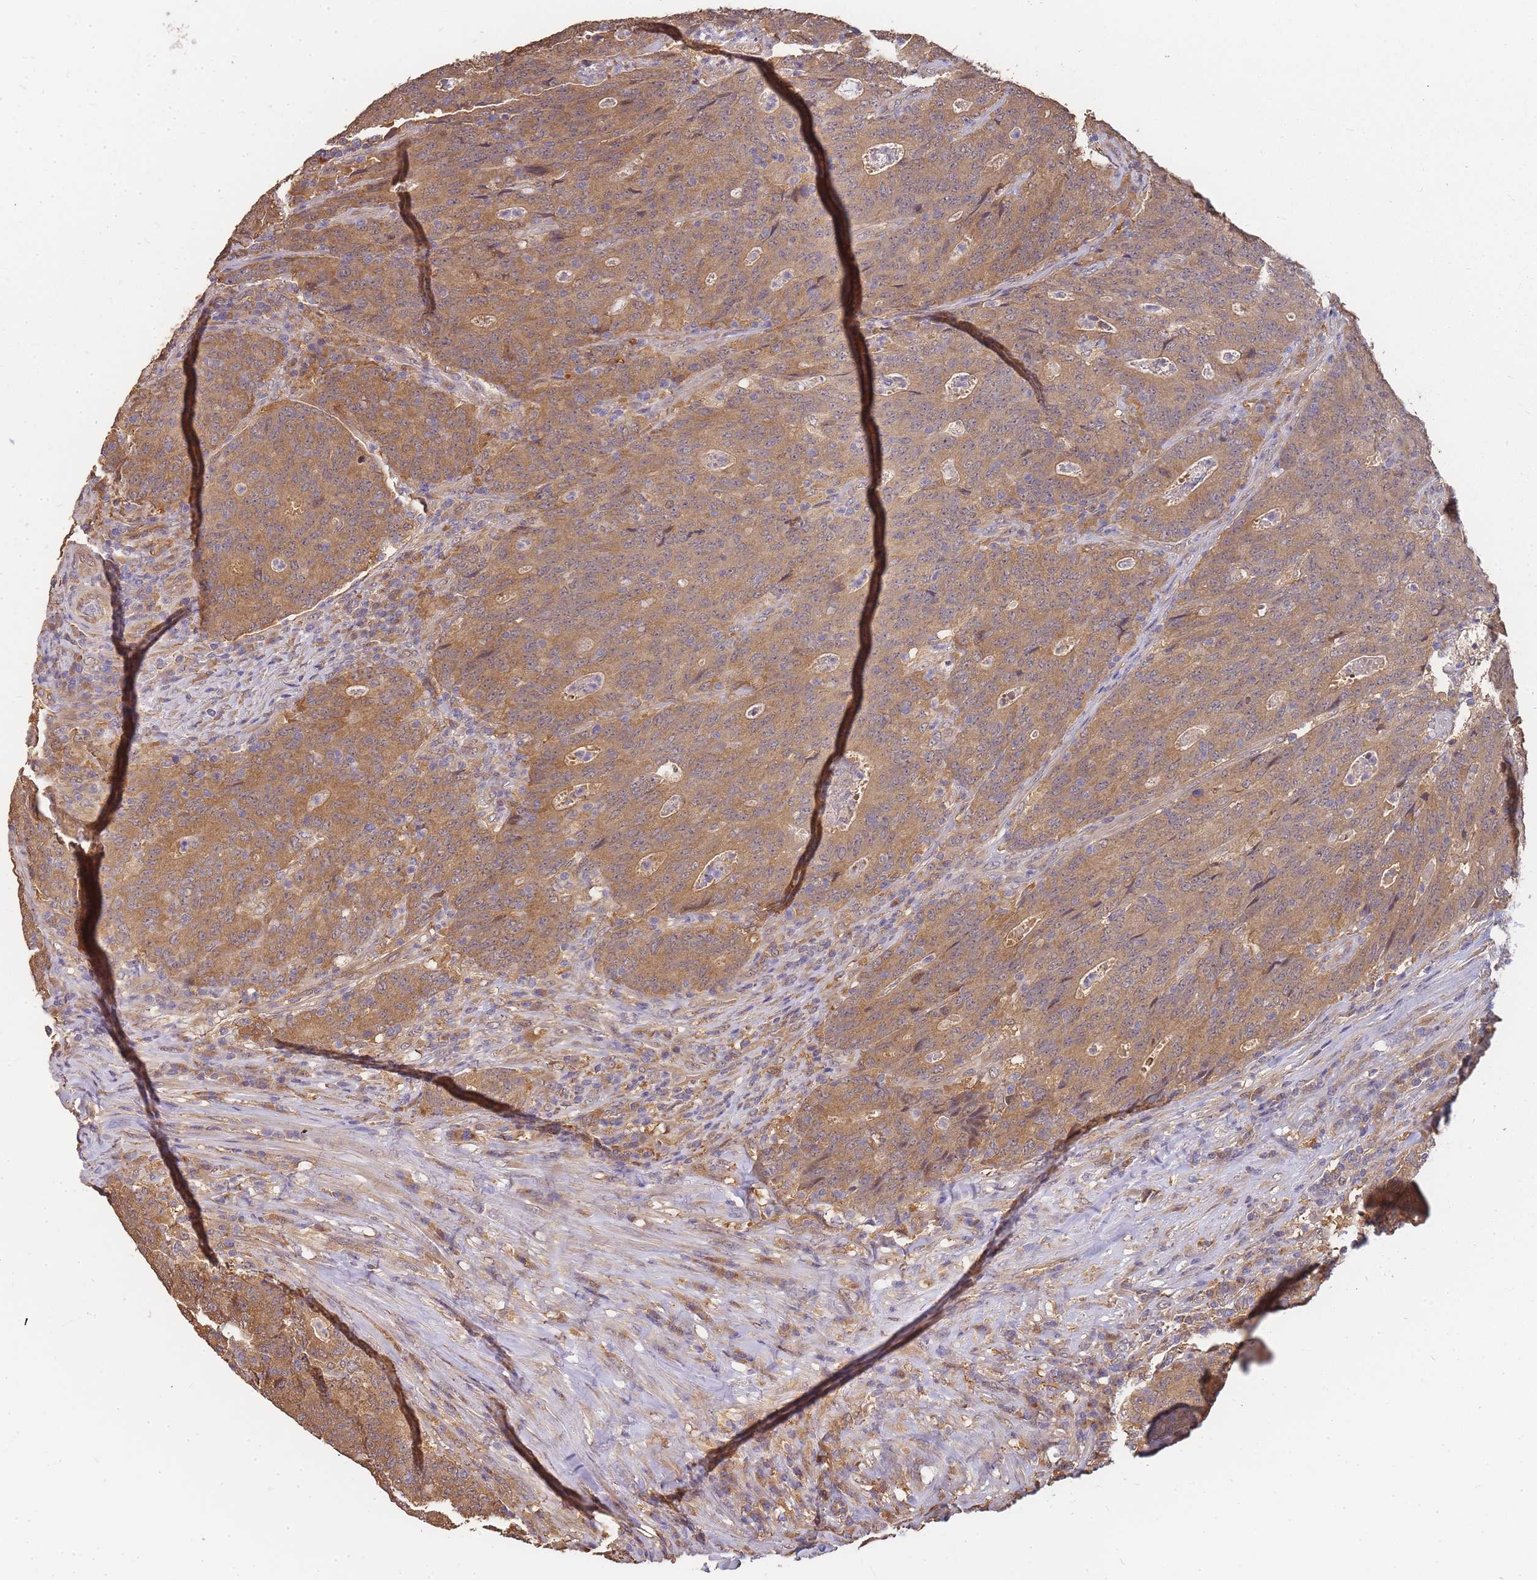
{"staining": {"intensity": "moderate", "quantity": ">75%", "location": "cytoplasmic/membranous"}, "tissue": "colorectal cancer", "cell_type": "Tumor cells", "image_type": "cancer", "snomed": [{"axis": "morphology", "description": "Adenocarcinoma, NOS"}, {"axis": "topography", "description": "Colon"}], "caption": "There is medium levels of moderate cytoplasmic/membranous positivity in tumor cells of colorectal cancer (adenocarcinoma), as demonstrated by immunohistochemical staining (brown color).", "gene": "CDKN2AIPNL", "patient": {"sex": "female", "age": 75}}